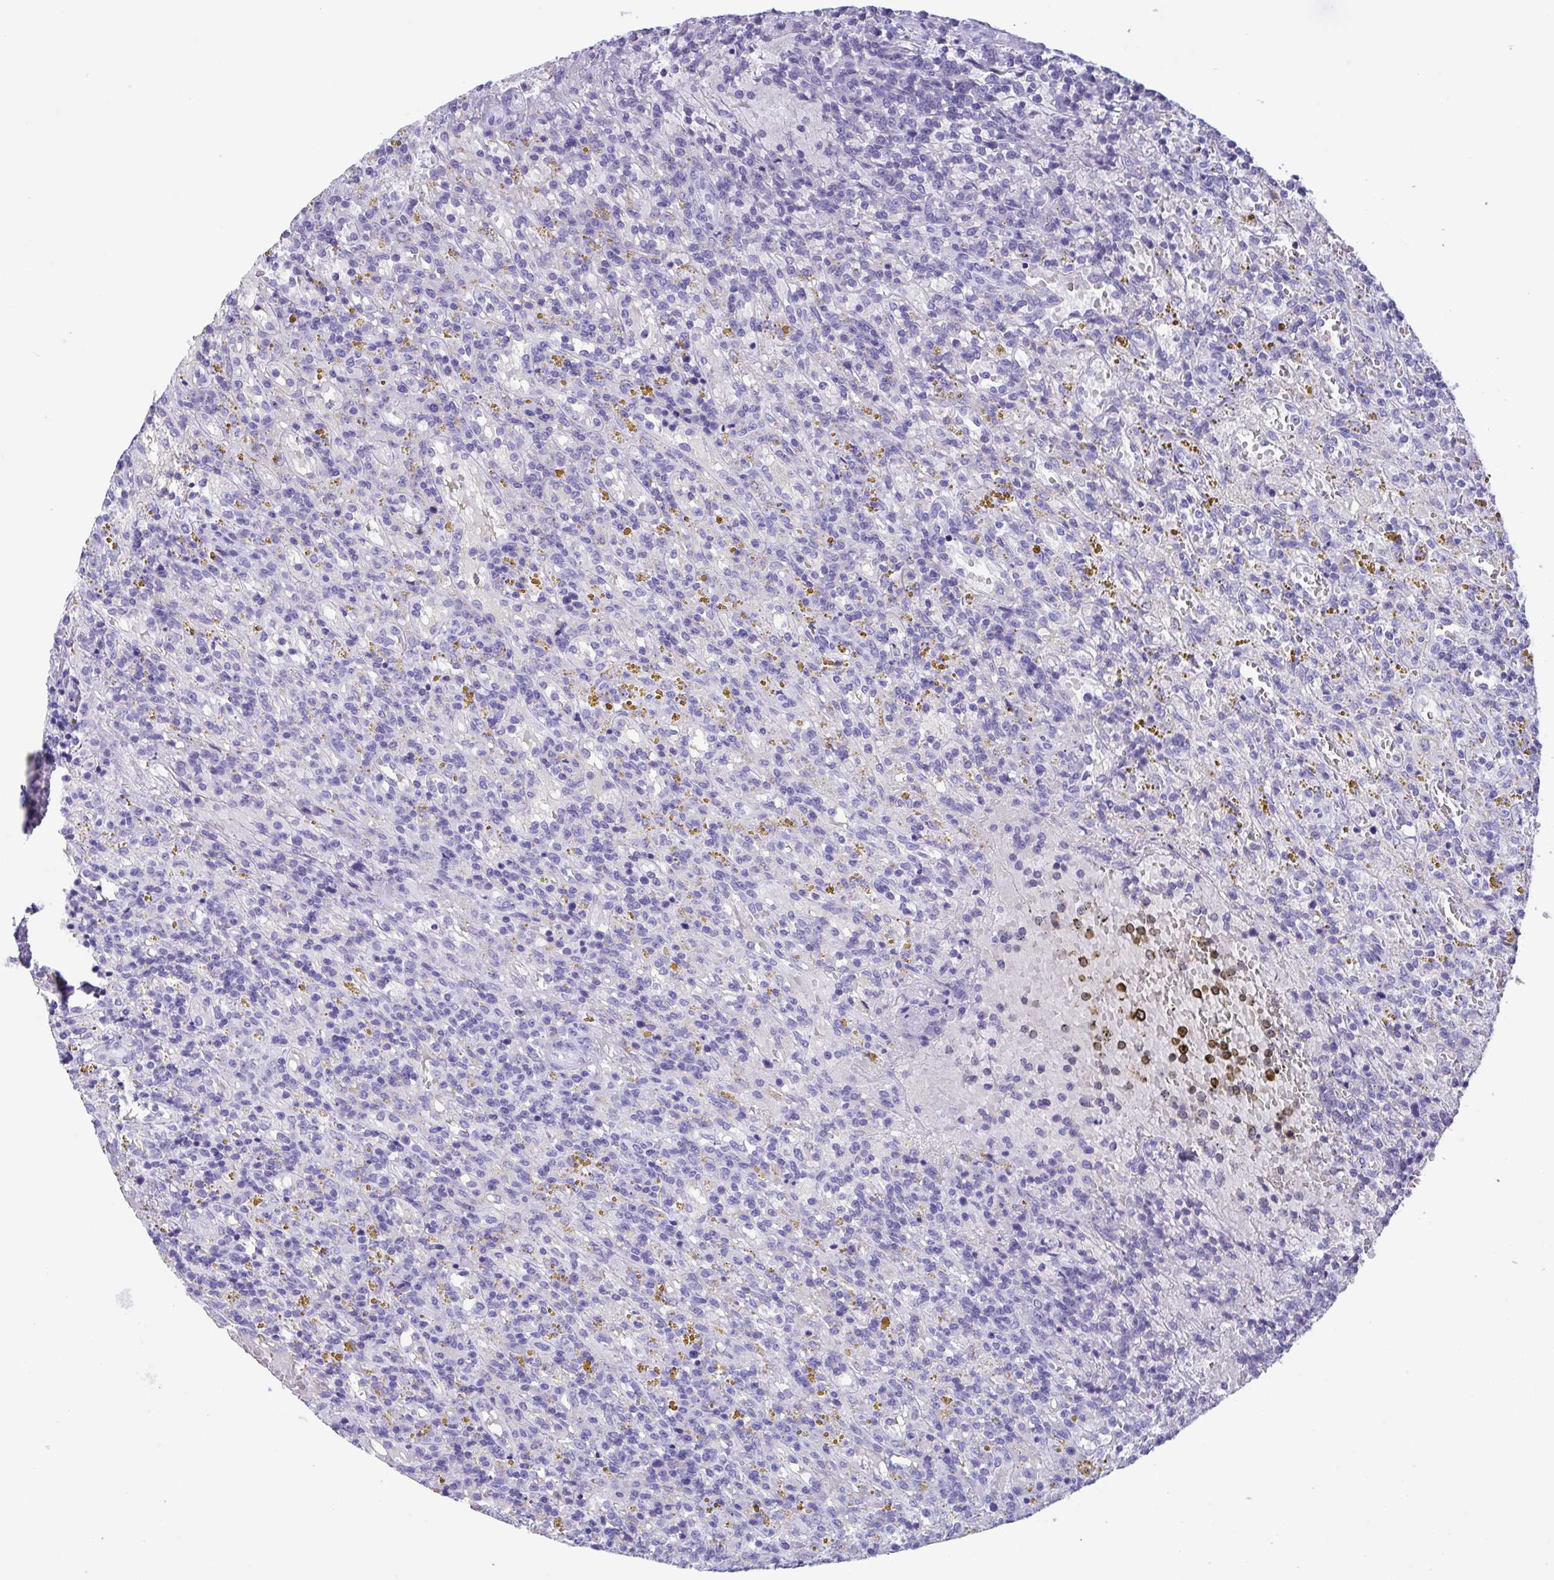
{"staining": {"intensity": "negative", "quantity": "none", "location": "none"}, "tissue": "lymphoma", "cell_type": "Tumor cells", "image_type": "cancer", "snomed": [{"axis": "morphology", "description": "Malignant lymphoma, non-Hodgkin's type, Low grade"}, {"axis": "topography", "description": "Spleen"}], "caption": "IHC image of human malignant lymphoma, non-Hodgkin's type (low-grade) stained for a protein (brown), which reveals no expression in tumor cells.", "gene": "ZNF850", "patient": {"sex": "female", "age": 65}}